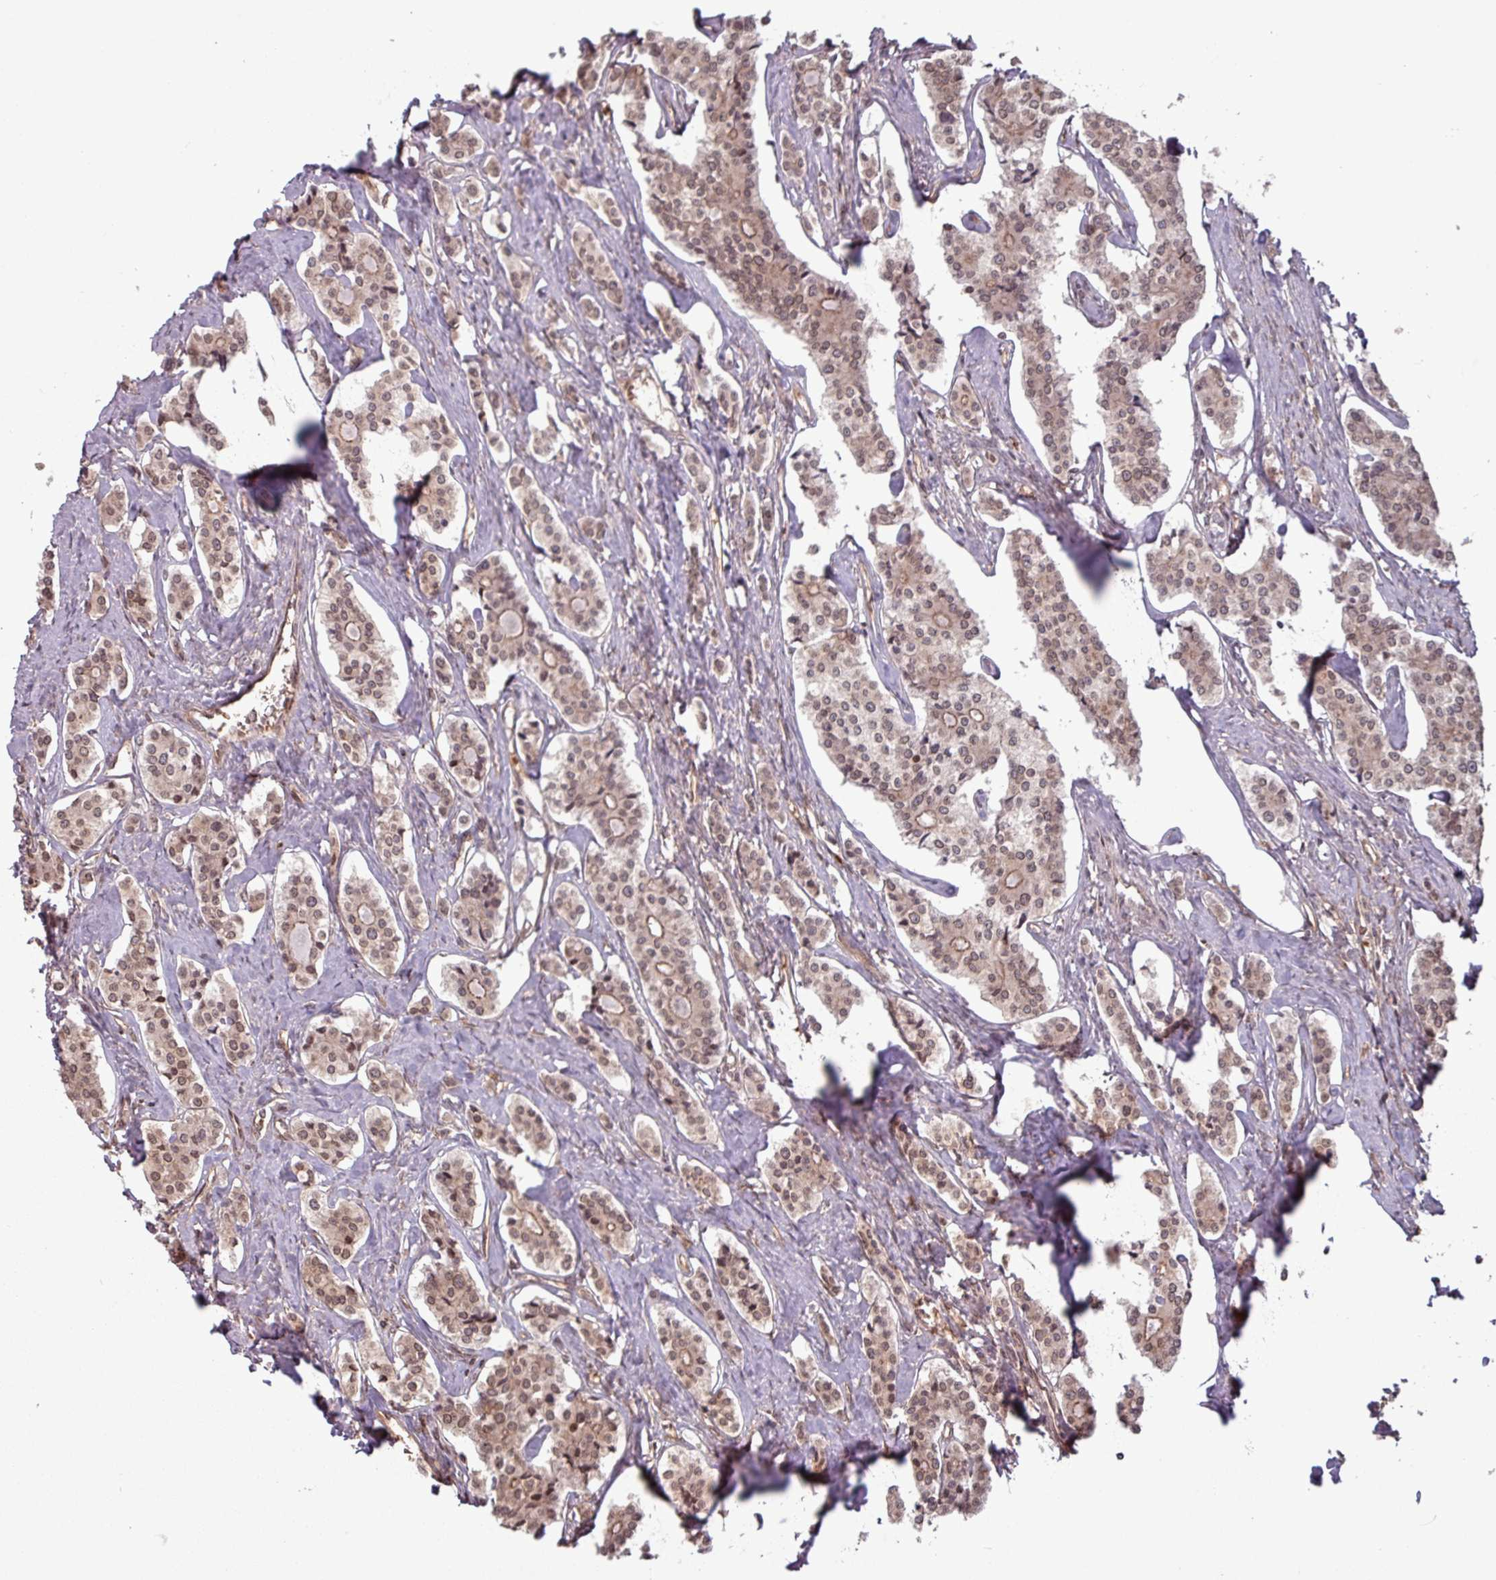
{"staining": {"intensity": "moderate", "quantity": ">75%", "location": "cytoplasmic/membranous,nuclear"}, "tissue": "carcinoid", "cell_type": "Tumor cells", "image_type": "cancer", "snomed": [{"axis": "morphology", "description": "Carcinoid, malignant, NOS"}, {"axis": "topography", "description": "Small intestine"}], "caption": "A brown stain labels moderate cytoplasmic/membranous and nuclear positivity of a protein in carcinoid tumor cells. (brown staining indicates protein expression, while blue staining denotes nuclei).", "gene": "RBM4B", "patient": {"sex": "male", "age": 63}}